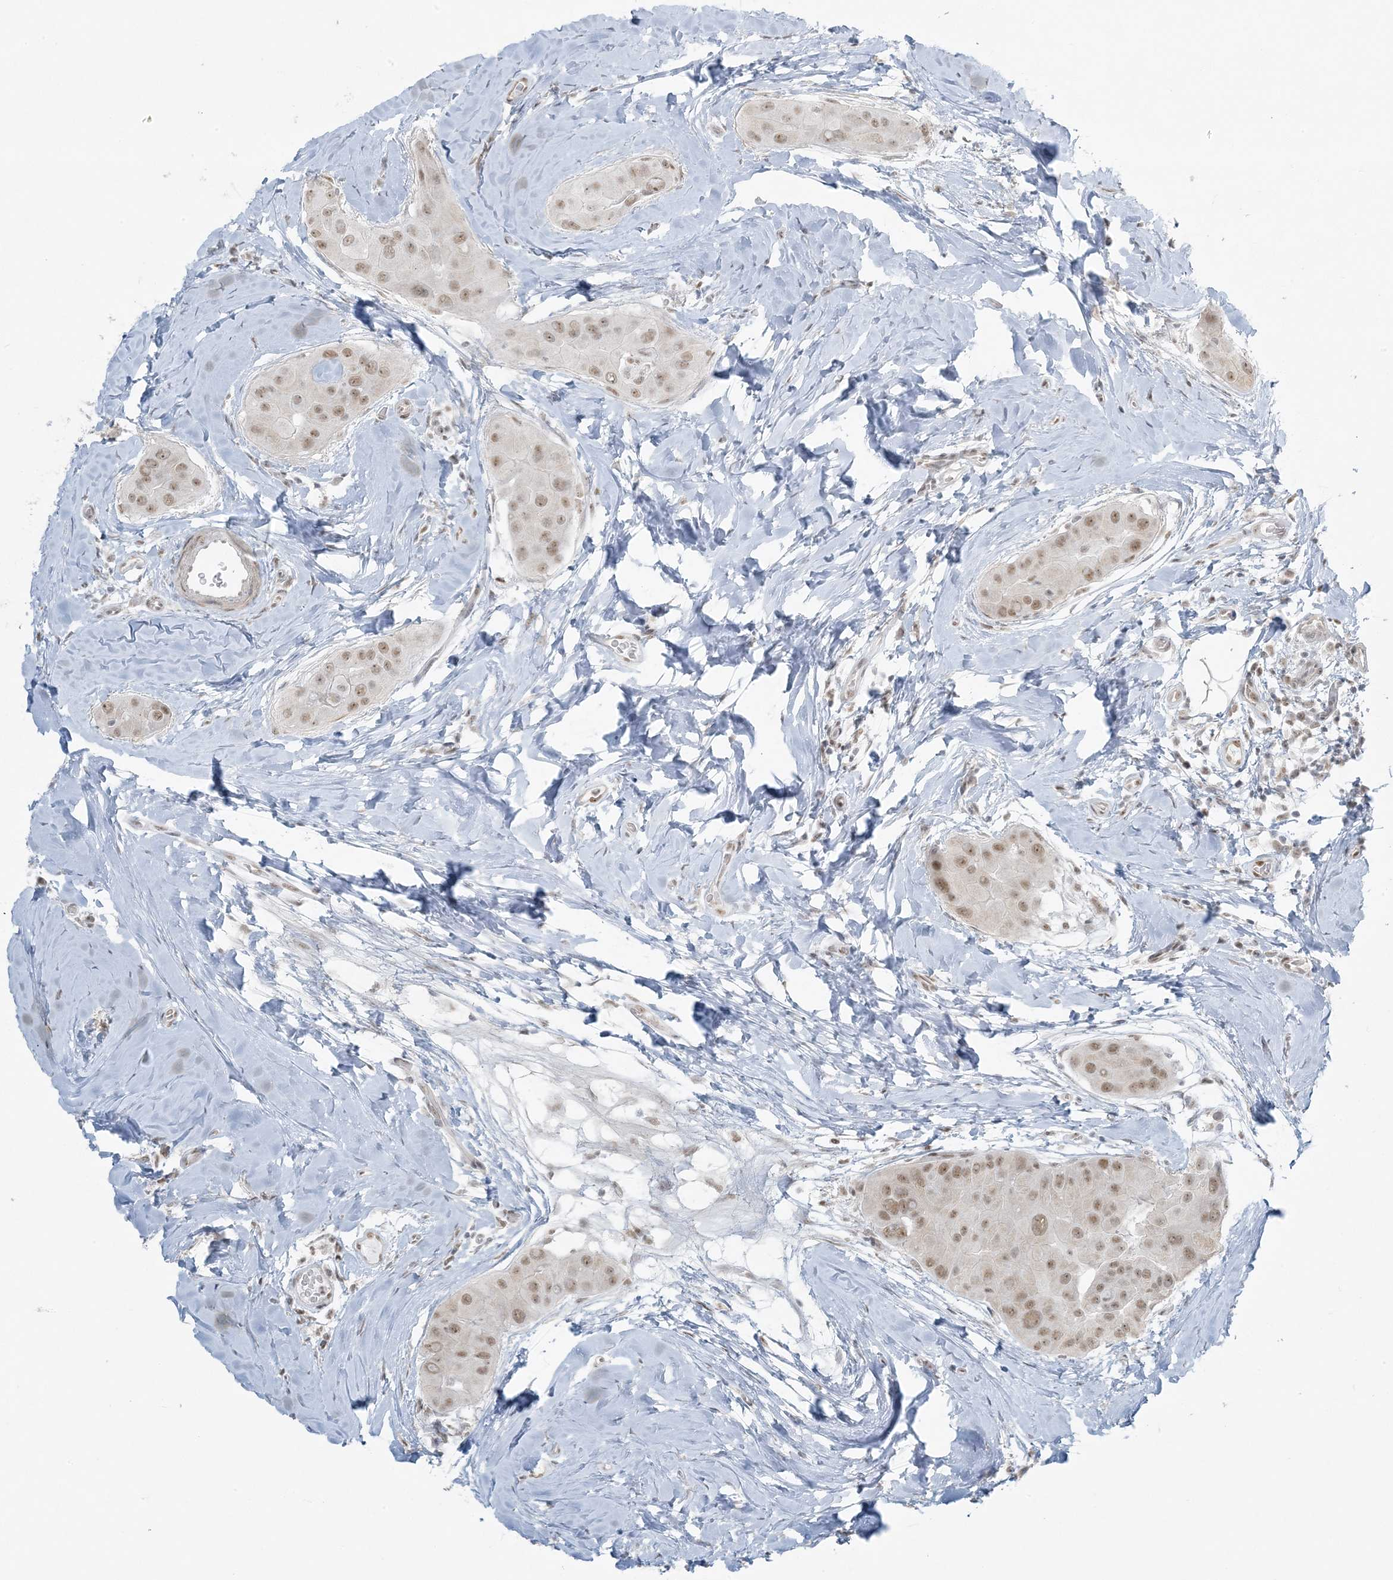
{"staining": {"intensity": "weak", "quantity": ">75%", "location": "nuclear"}, "tissue": "thyroid cancer", "cell_type": "Tumor cells", "image_type": "cancer", "snomed": [{"axis": "morphology", "description": "Papillary adenocarcinoma, NOS"}, {"axis": "topography", "description": "Thyroid gland"}], "caption": "Immunohistochemical staining of thyroid cancer (papillary adenocarcinoma) displays weak nuclear protein expression in approximately >75% of tumor cells. The protein of interest is shown in brown color, while the nuclei are stained blue.", "gene": "ZNF787", "patient": {"sex": "male", "age": 33}}